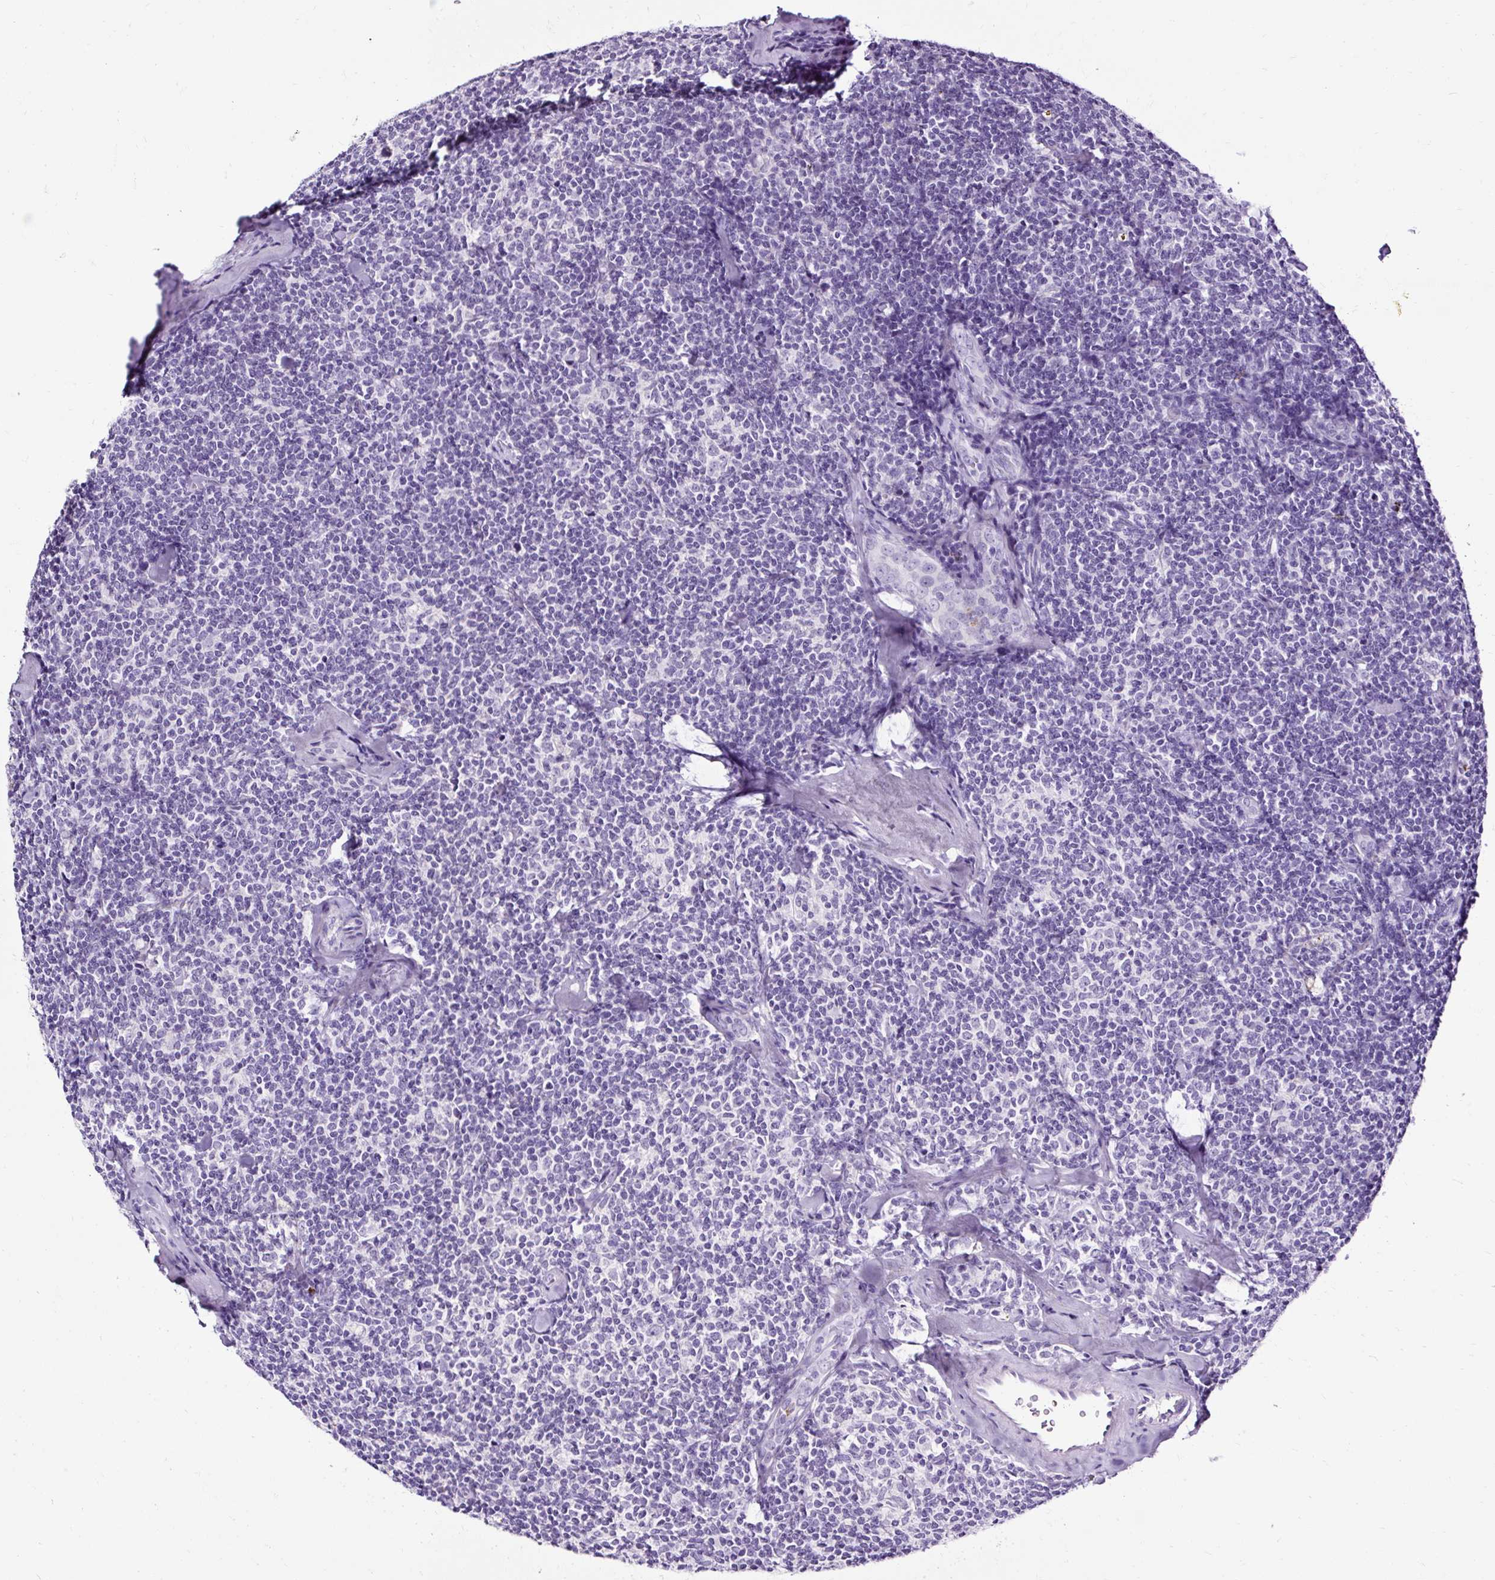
{"staining": {"intensity": "negative", "quantity": "none", "location": "none"}, "tissue": "lymphoma", "cell_type": "Tumor cells", "image_type": "cancer", "snomed": [{"axis": "morphology", "description": "Malignant lymphoma, non-Hodgkin's type, Low grade"}, {"axis": "topography", "description": "Lymph node"}], "caption": "This is an immunohistochemistry (IHC) image of human malignant lymphoma, non-Hodgkin's type (low-grade). There is no staining in tumor cells.", "gene": "SLC7A8", "patient": {"sex": "female", "age": 56}}